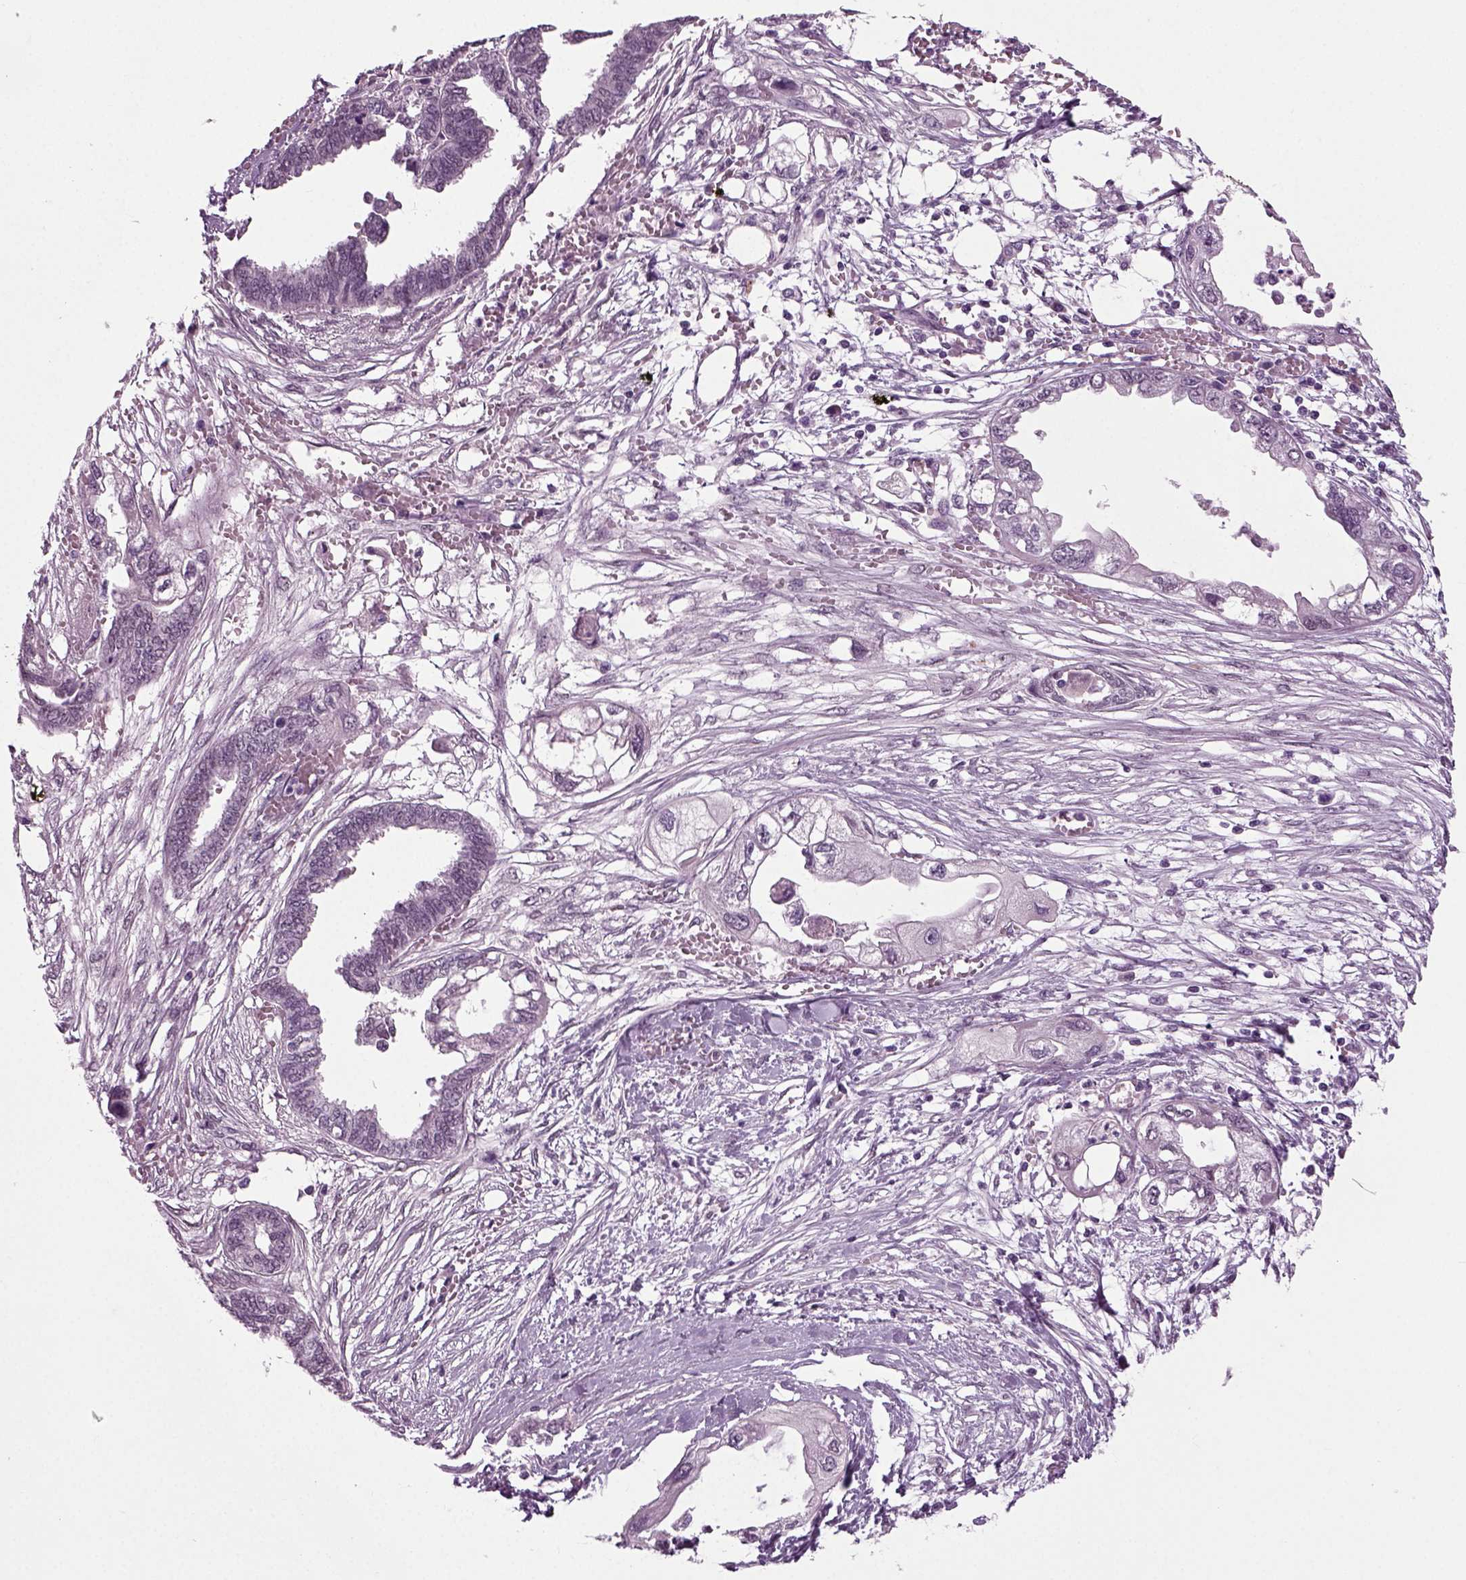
{"staining": {"intensity": "negative", "quantity": "none", "location": "none"}, "tissue": "endometrial cancer", "cell_type": "Tumor cells", "image_type": "cancer", "snomed": [{"axis": "morphology", "description": "Adenocarcinoma, NOS"}, {"axis": "morphology", "description": "Adenocarcinoma, metastatic, NOS"}, {"axis": "topography", "description": "Adipose tissue"}, {"axis": "topography", "description": "Endometrium"}], "caption": "This is an immunohistochemistry (IHC) photomicrograph of human endometrial cancer. There is no positivity in tumor cells.", "gene": "RCOR3", "patient": {"sex": "female", "age": 67}}